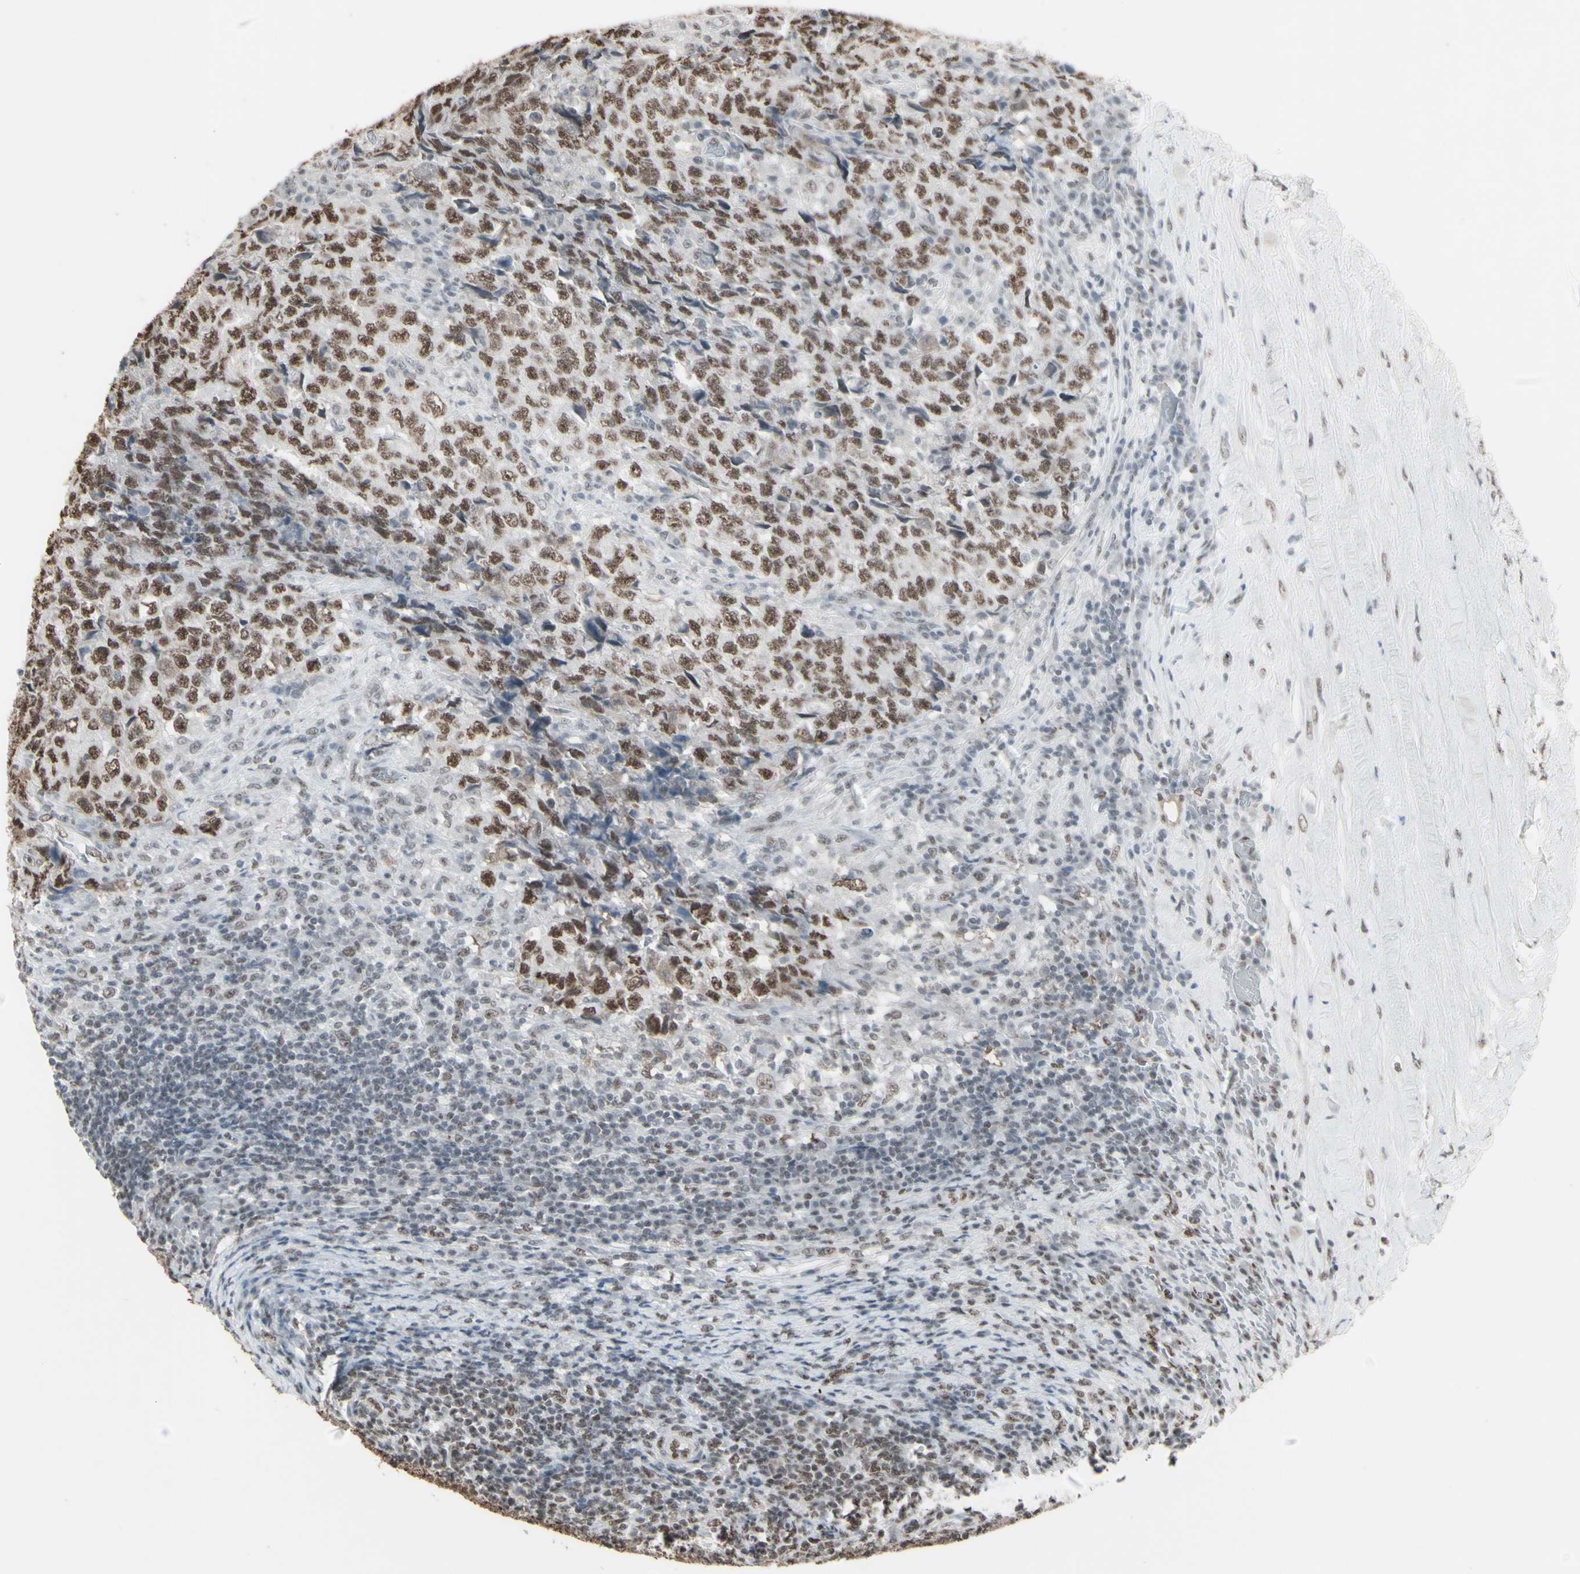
{"staining": {"intensity": "moderate", "quantity": ">75%", "location": "nuclear"}, "tissue": "testis cancer", "cell_type": "Tumor cells", "image_type": "cancer", "snomed": [{"axis": "morphology", "description": "Necrosis, NOS"}, {"axis": "morphology", "description": "Carcinoma, Embryonal, NOS"}, {"axis": "topography", "description": "Testis"}], "caption": "Moderate nuclear protein positivity is seen in approximately >75% of tumor cells in testis cancer (embryonal carcinoma).", "gene": "TRIM28", "patient": {"sex": "male", "age": 19}}